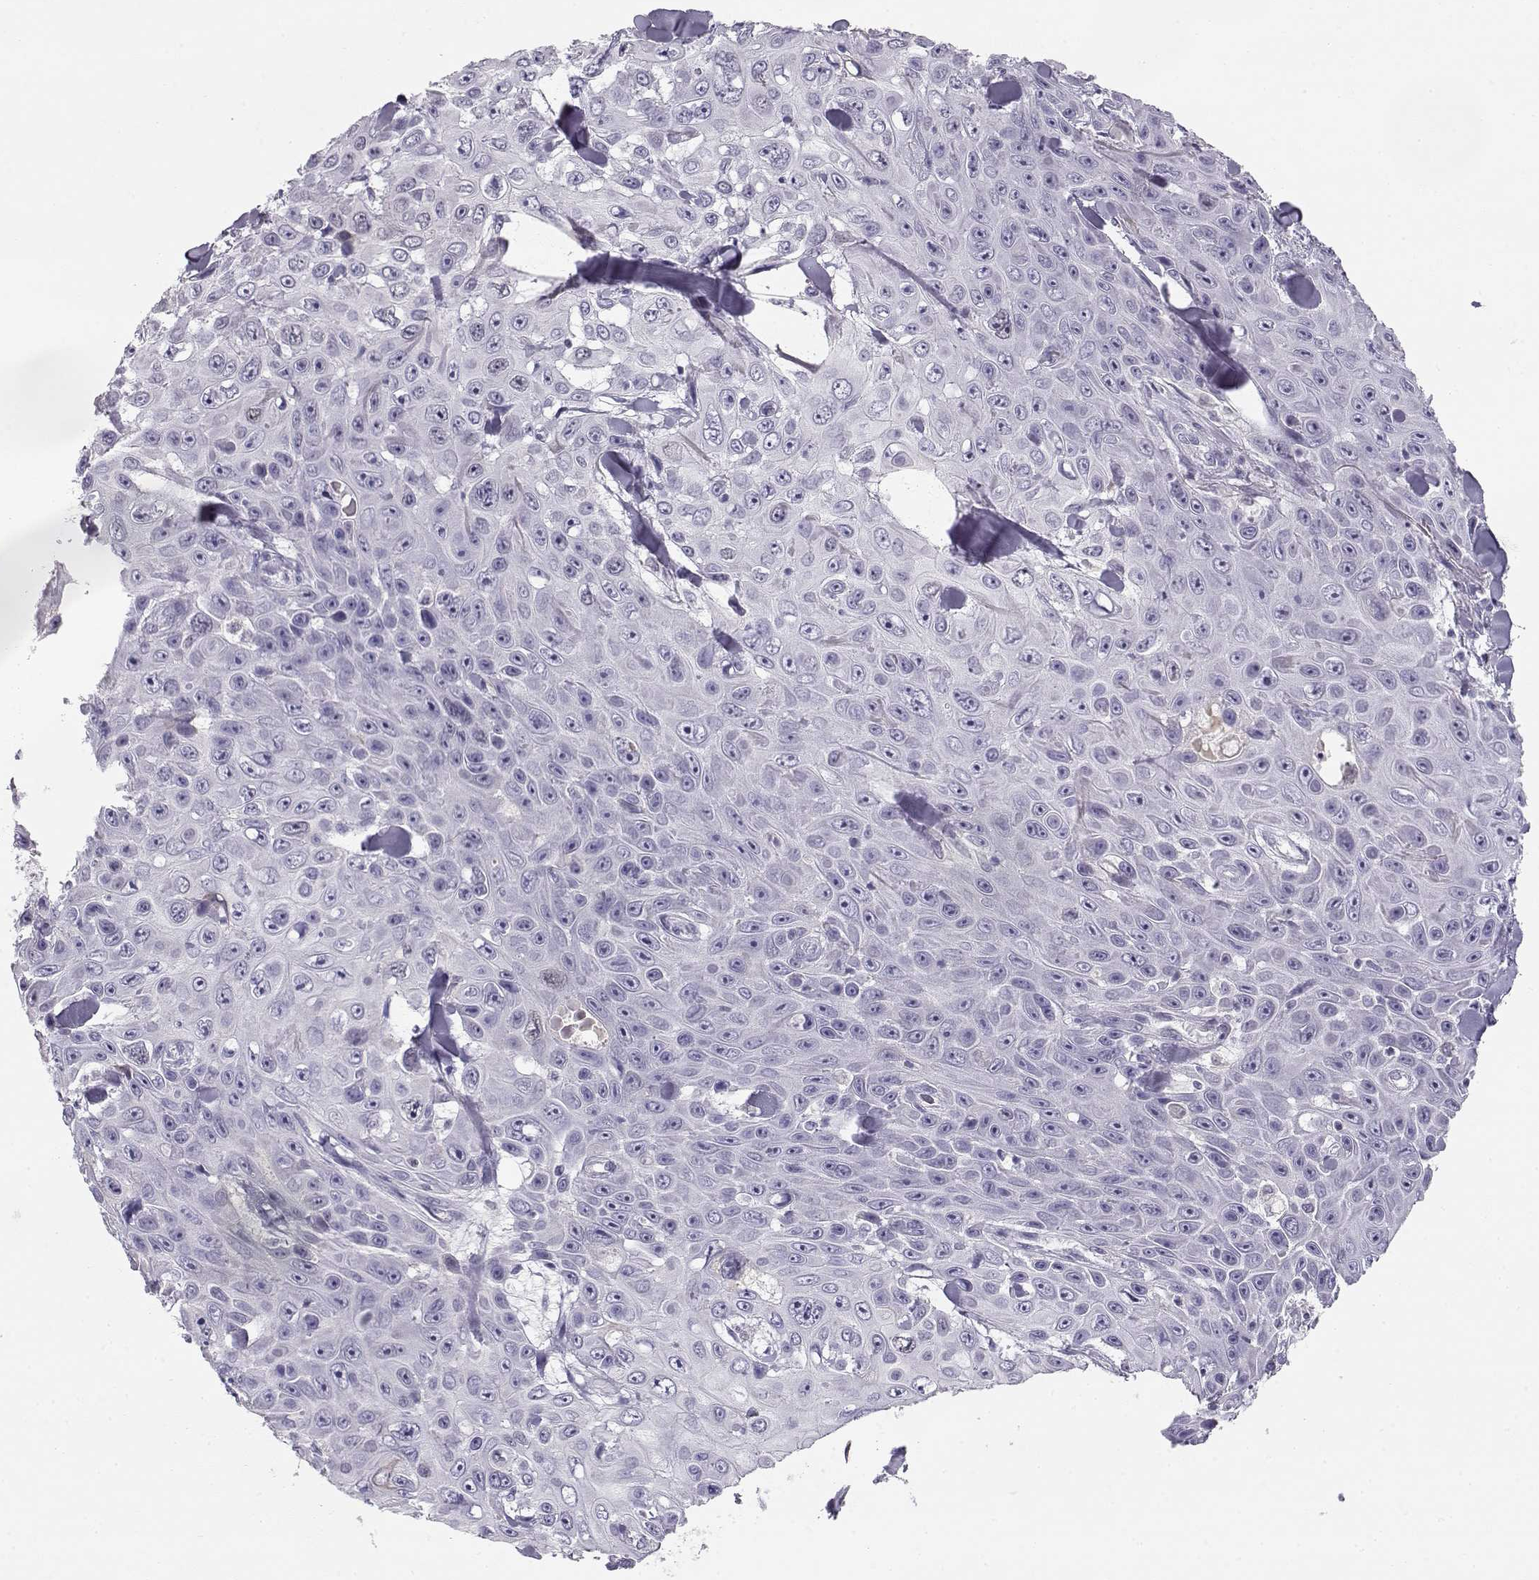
{"staining": {"intensity": "negative", "quantity": "none", "location": "none"}, "tissue": "skin cancer", "cell_type": "Tumor cells", "image_type": "cancer", "snomed": [{"axis": "morphology", "description": "Squamous cell carcinoma, NOS"}, {"axis": "topography", "description": "Skin"}], "caption": "Photomicrograph shows no protein staining in tumor cells of skin cancer tissue.", "gene": "OPN5", "patient": {"sex": "male", "age": 82}}